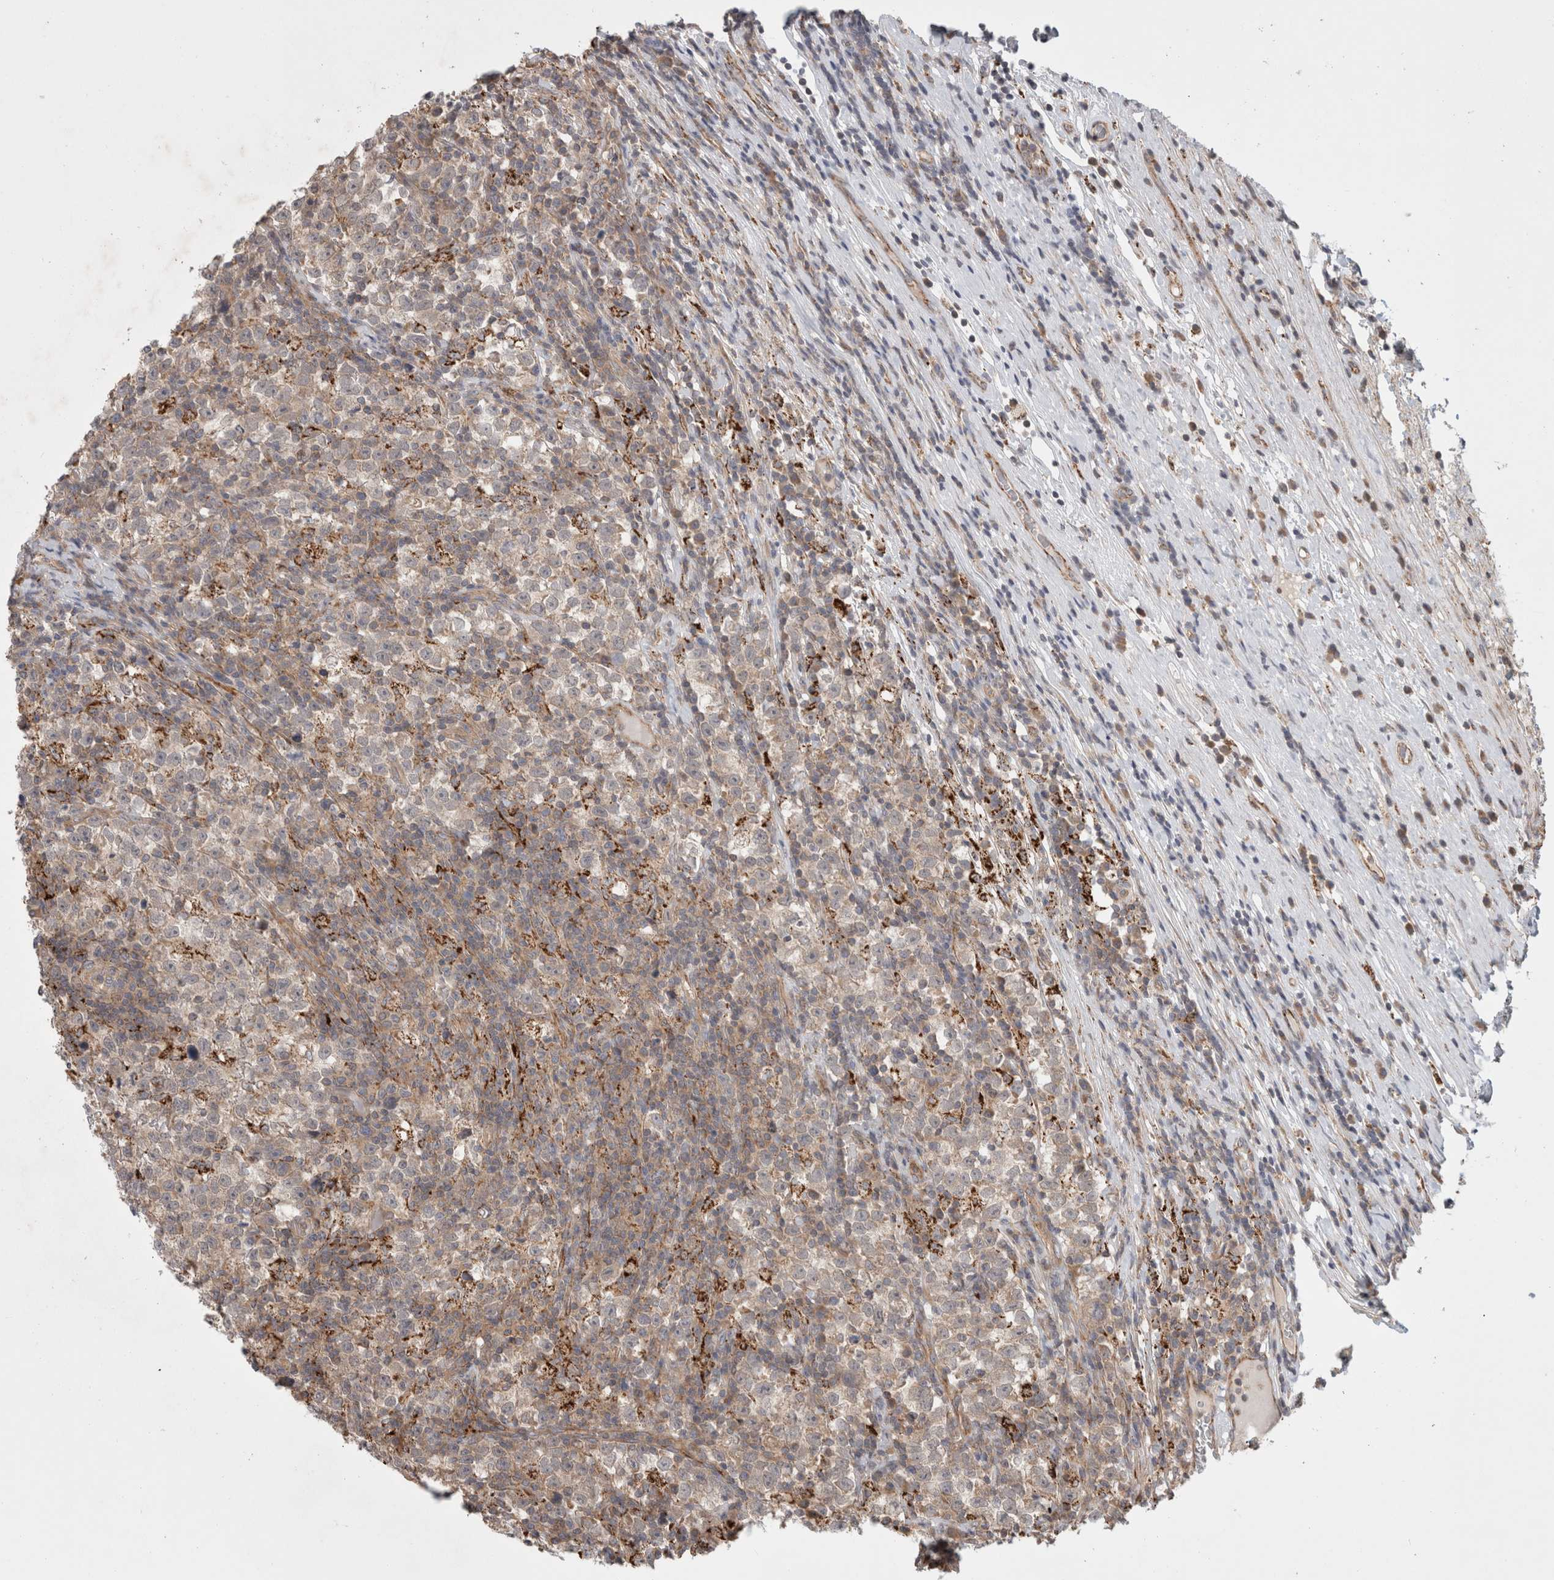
{"staining": {"intensity": "negative", "quantity": "none", "location": "none"}, "tissue": "testis cancer", "cell_type": "Tumor cells", "image_type": "cancer", "snomed": [{"axis": "morphology", "description": "Normal tissue, NOS"}, {"axis": "morphology", "description": "Seminoma, NOS"}, {"axis": "topography", "description": "Testis"}], "caption": "Human seminoma (testis) stained for a protein using immunohistochemistry (IHC) shows no positivity in tumor cells.", "gene": "HROB", "patient": {"sex": "male", "age": 43}}